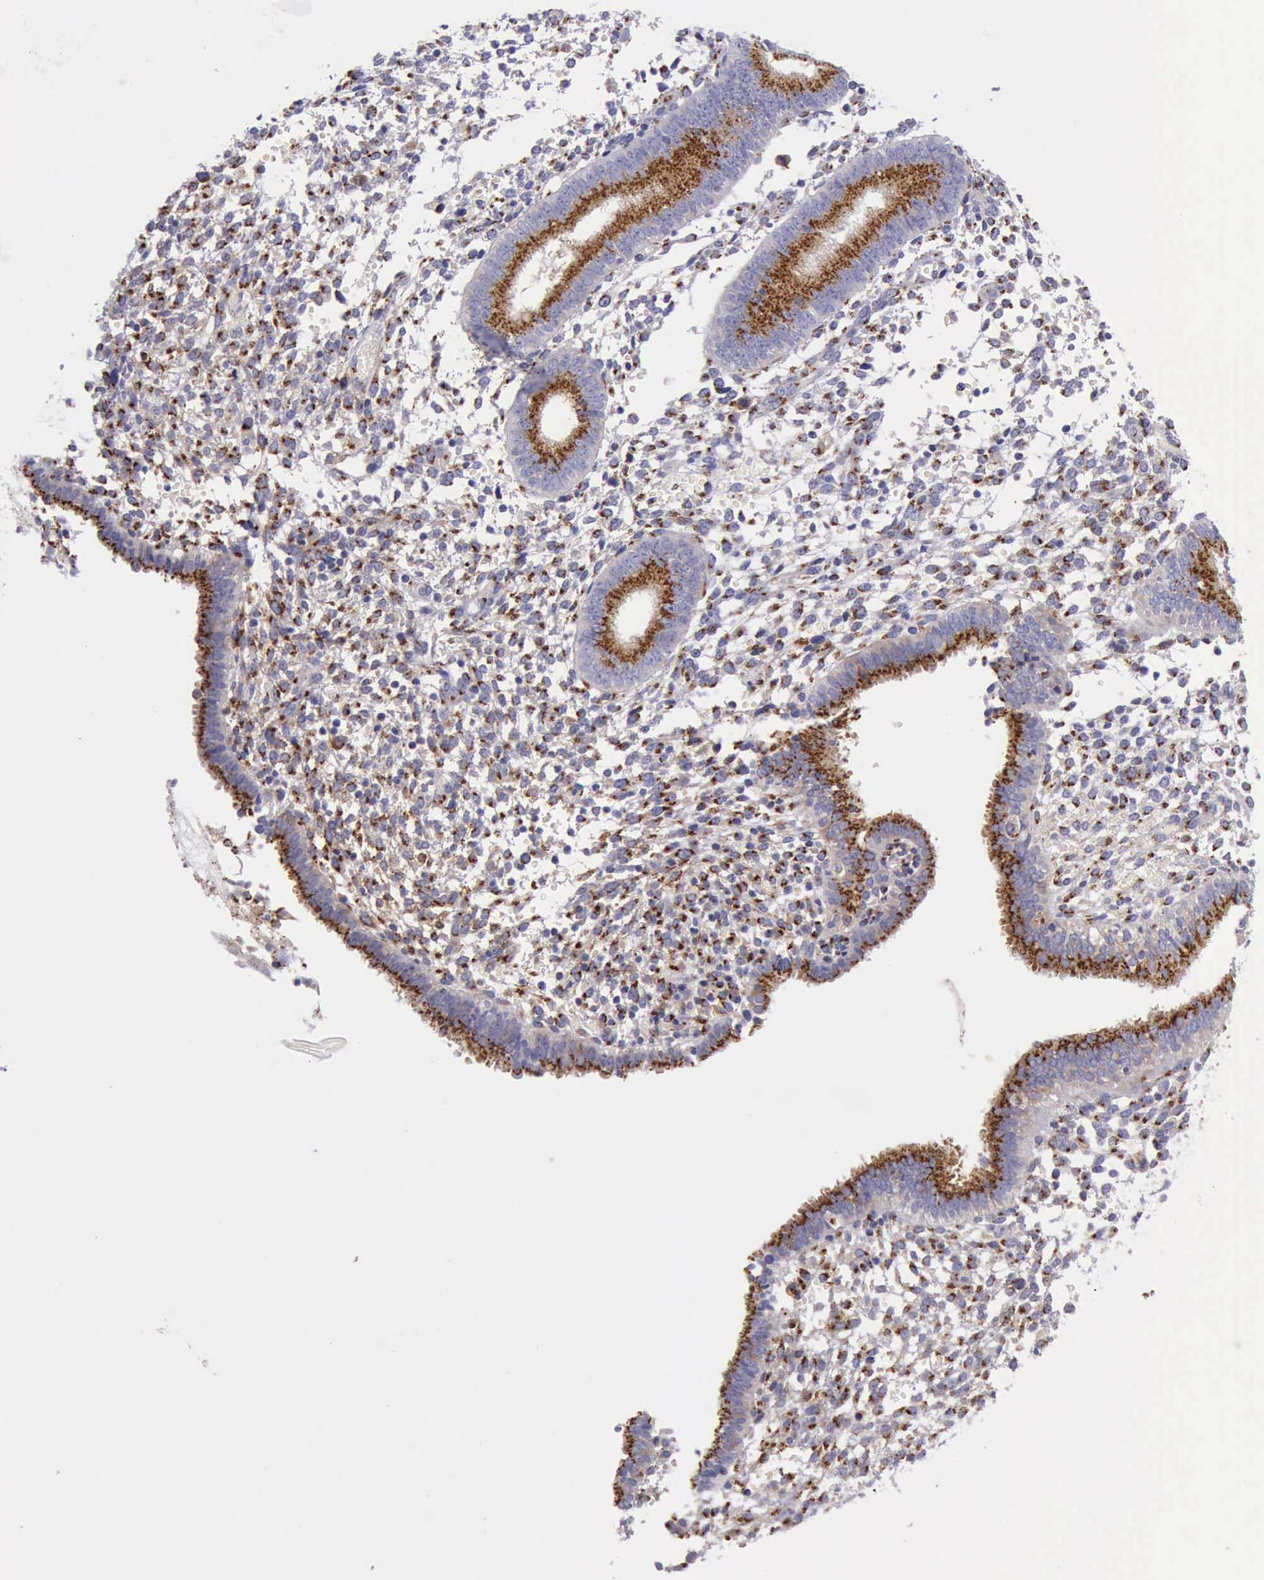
{"staining": {"intensity": "strong", "quantity": ">75%", "location": "cytoplasmic/membranous"}, "tissue": "endometrium", "cell_type": "Cells in endometrial stroma", "image_type": "normal", "snomed": [{"axis": "morphology", "description": "Normal tissue, NOS"}, {"axis": "topography", "description": "Endometrium"}], "caption": "Endometrium stained with a protein marker exhibits strong staining in cells in endometrial stroma.", "gene": "GOLGA5", "patient": {"sex": "female", "age": 35}}